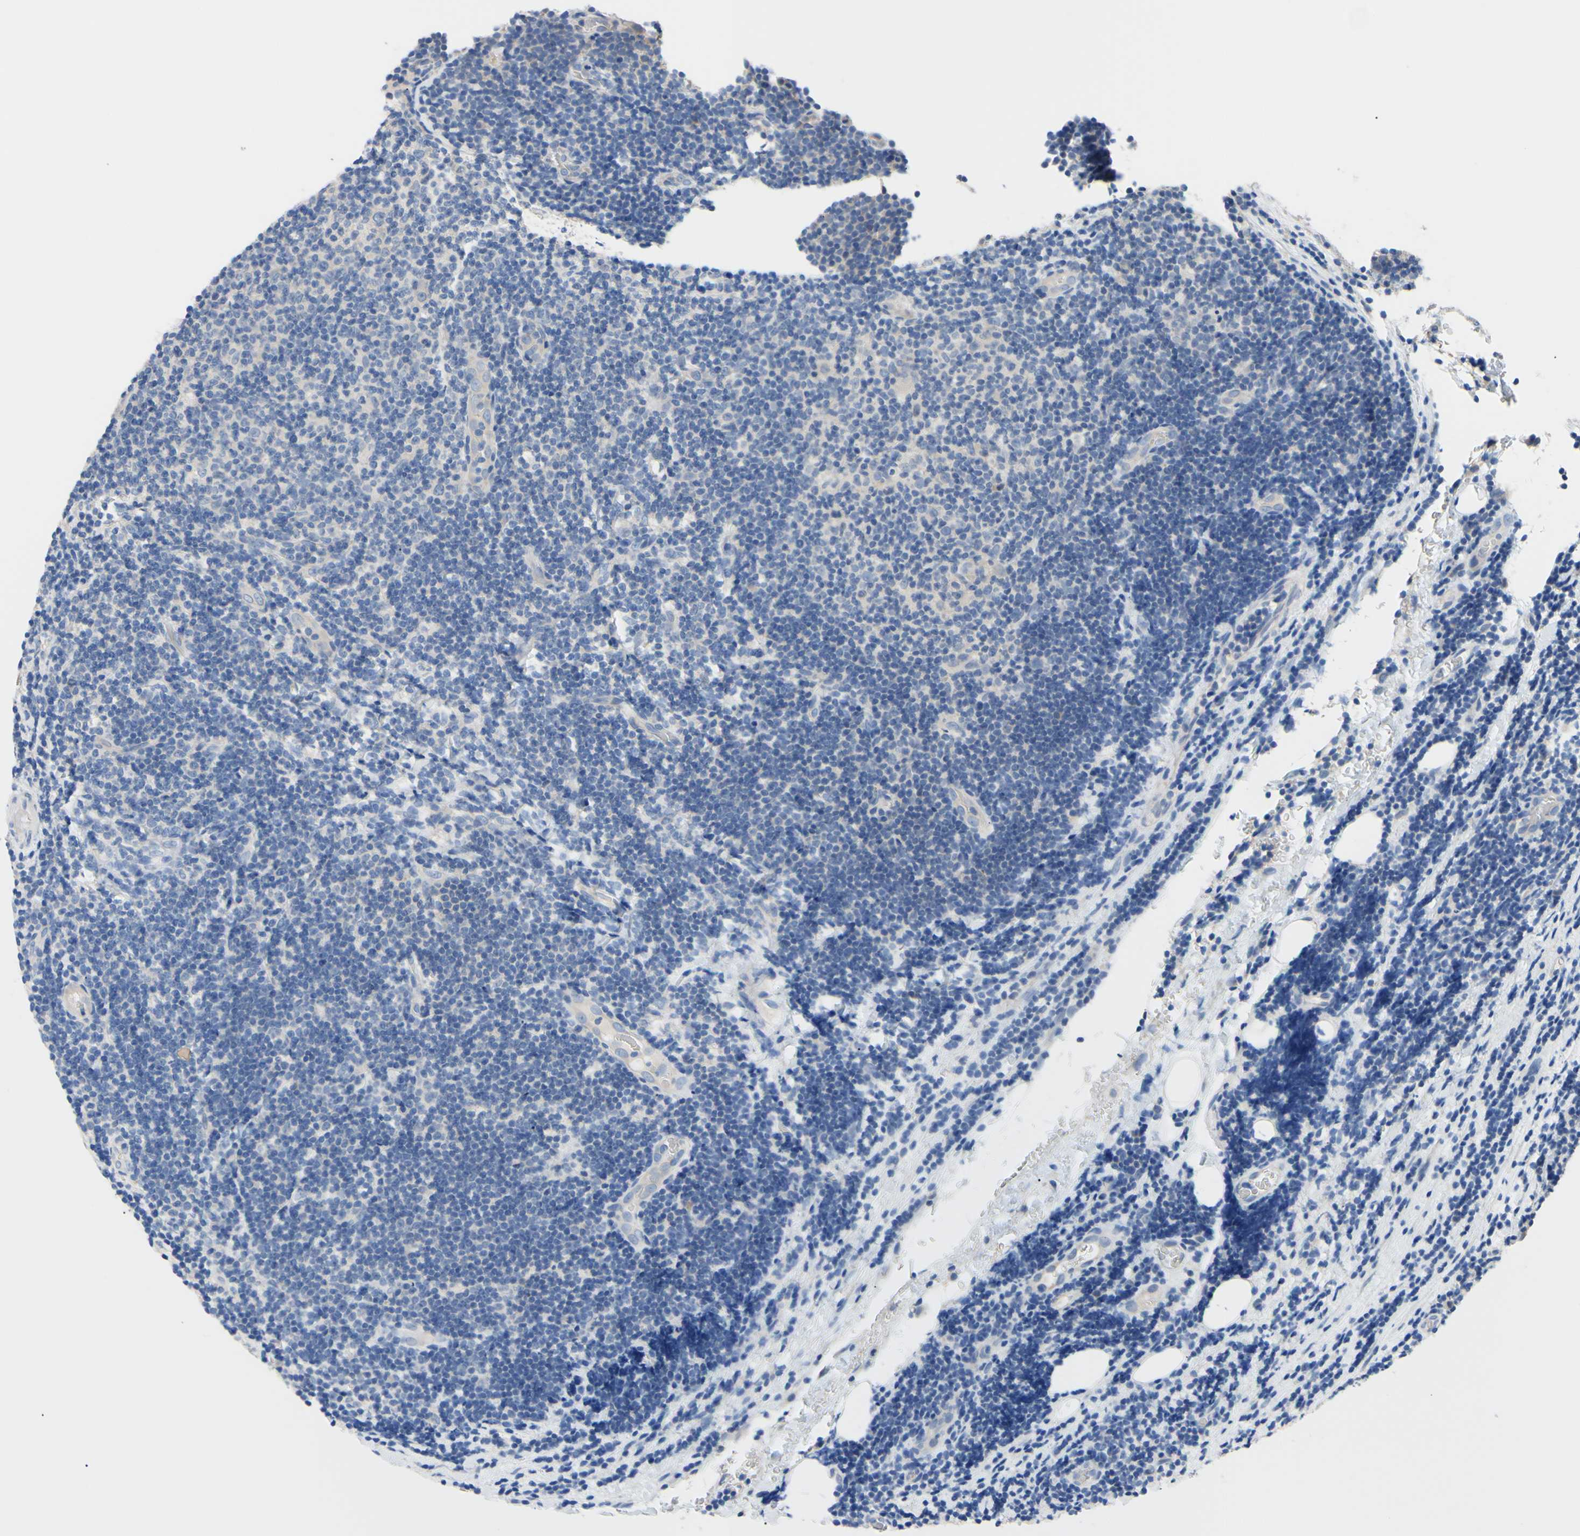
{"staining": {"intensity": "negative", "quantity": "none", "location": "none"}, "tissue": "lymphoma", "cell_type": "Tumor cells", "image_type": "cancer", "snomed": [{"axis": "morphology", "description": "Malignant lymphoma, non-Hodgkin's type, Low grade"}, {"axis": "topography", "description": "Lymph node"}], "caption": "Low-grade malignant lymphoma, non-Hodgkin's type was stained to show a protein in brown. There is no significant expression in tumor cells.", "gene": "RARS1", "patient": {"sex": "male", "age": 83}}